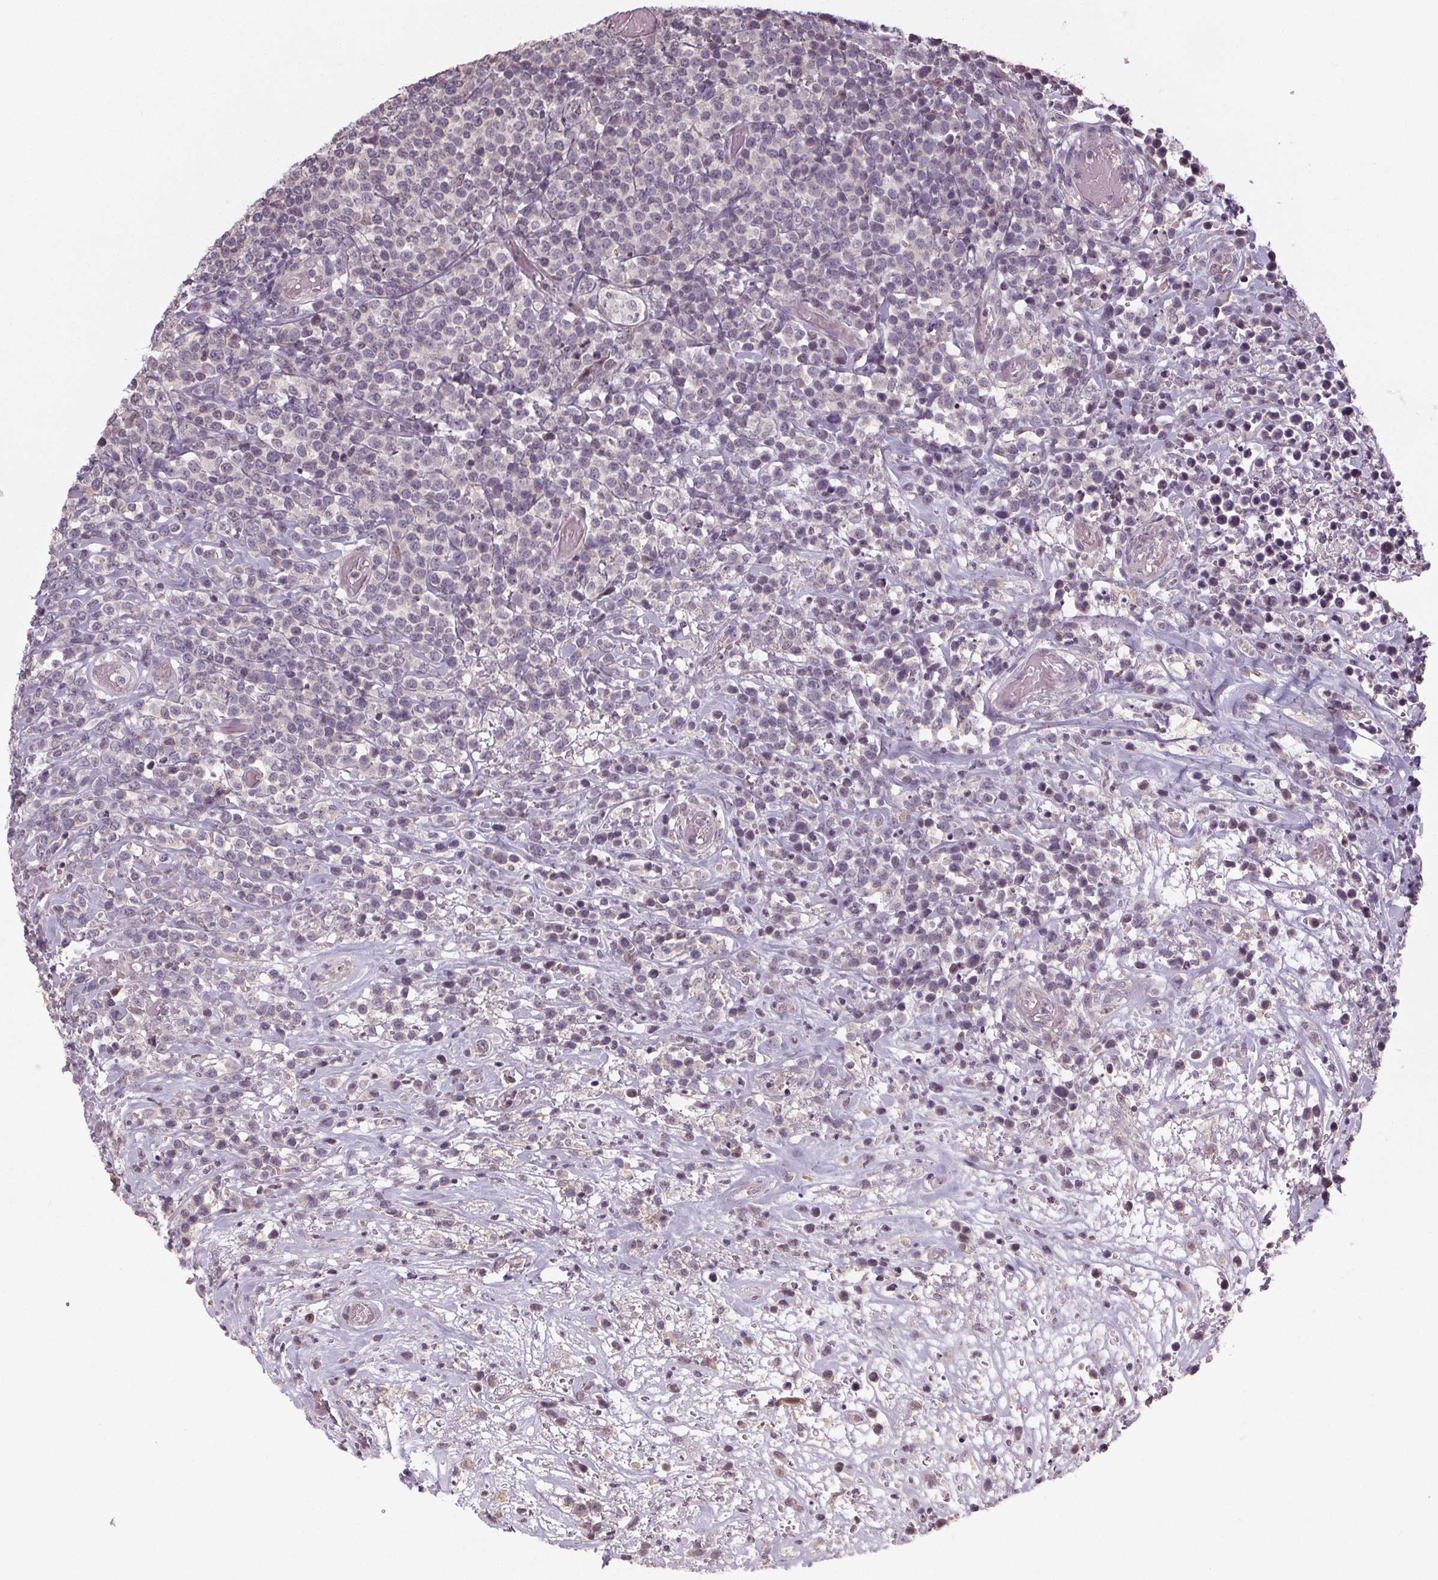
{"staining": {"intensity": "negative", "quantity": "none", "location": "none"}, "tissue": "lymphoma", "cell_type": "Tumor cells", "image_type": "cancer", "snomed": [{"axis": "morphology", "description": "Malignant lymphoma, non-Hodgkin's type, High grade"}, {"axis": "topography", "description": "Soft tissue"}], "caption": "Human lymphoma stained for a protein using immunohistochemistry (IHC) exhibits no positivity in tumor cells.", "gene": "SLC26A2", "patient": {"sex": "female", "age": 56}}